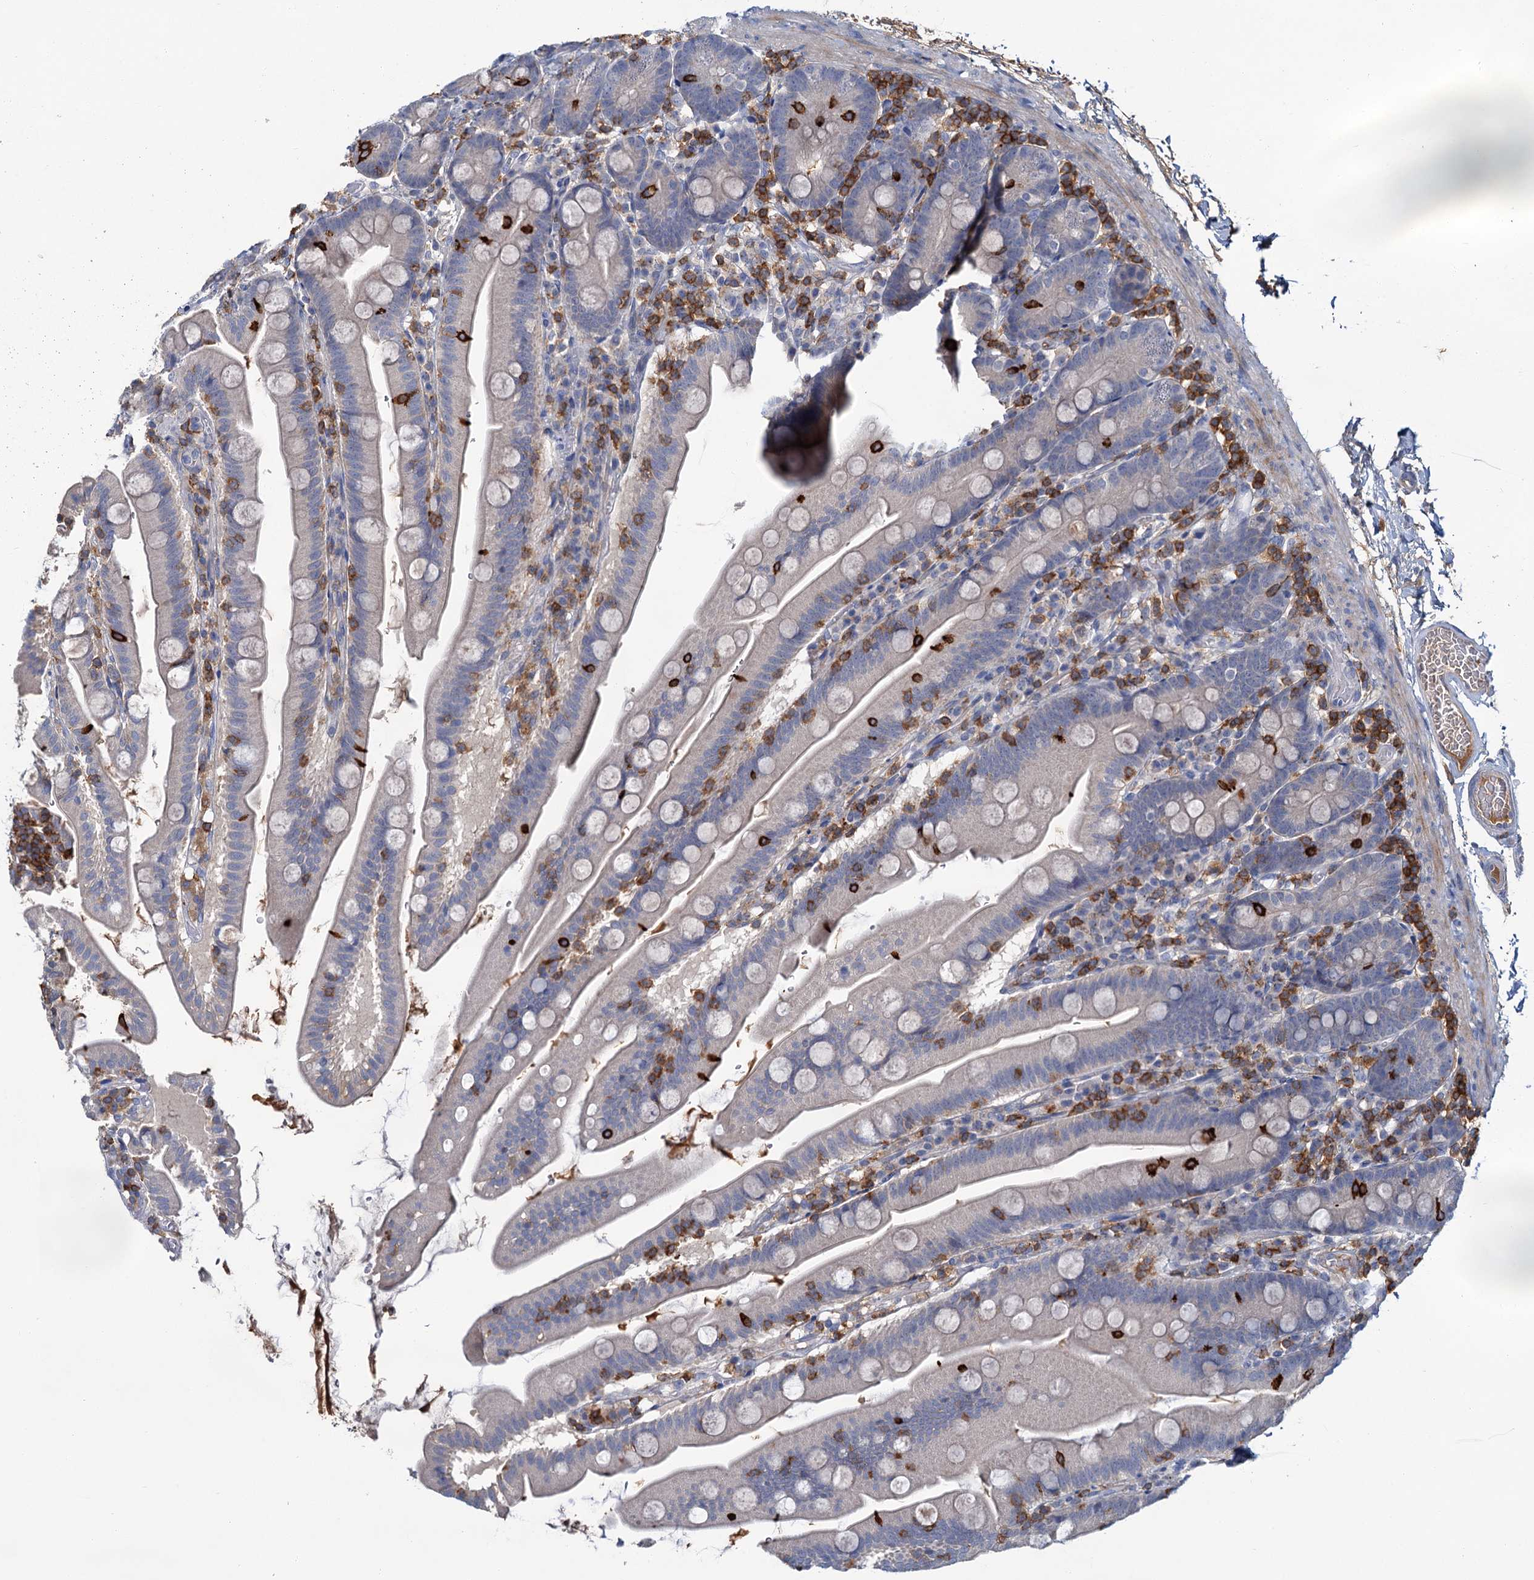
{"staining": {"intensity": "negative", "quantity": "none", "location": "none"}, "tissue": "small intestine", "cell_type": "Glandular cells", "image_type": "normal", "snomed": [{"axis": "morphology", "description": "Normal tissue, NOS"}, {"axis": "topography", "description": "Small intestine"}], "caption": "Image shows no significant protein expression in glandular cells of normal small intestine.", "gene": "FGFR2", "patient": {"sex": "female", "age": 68}}